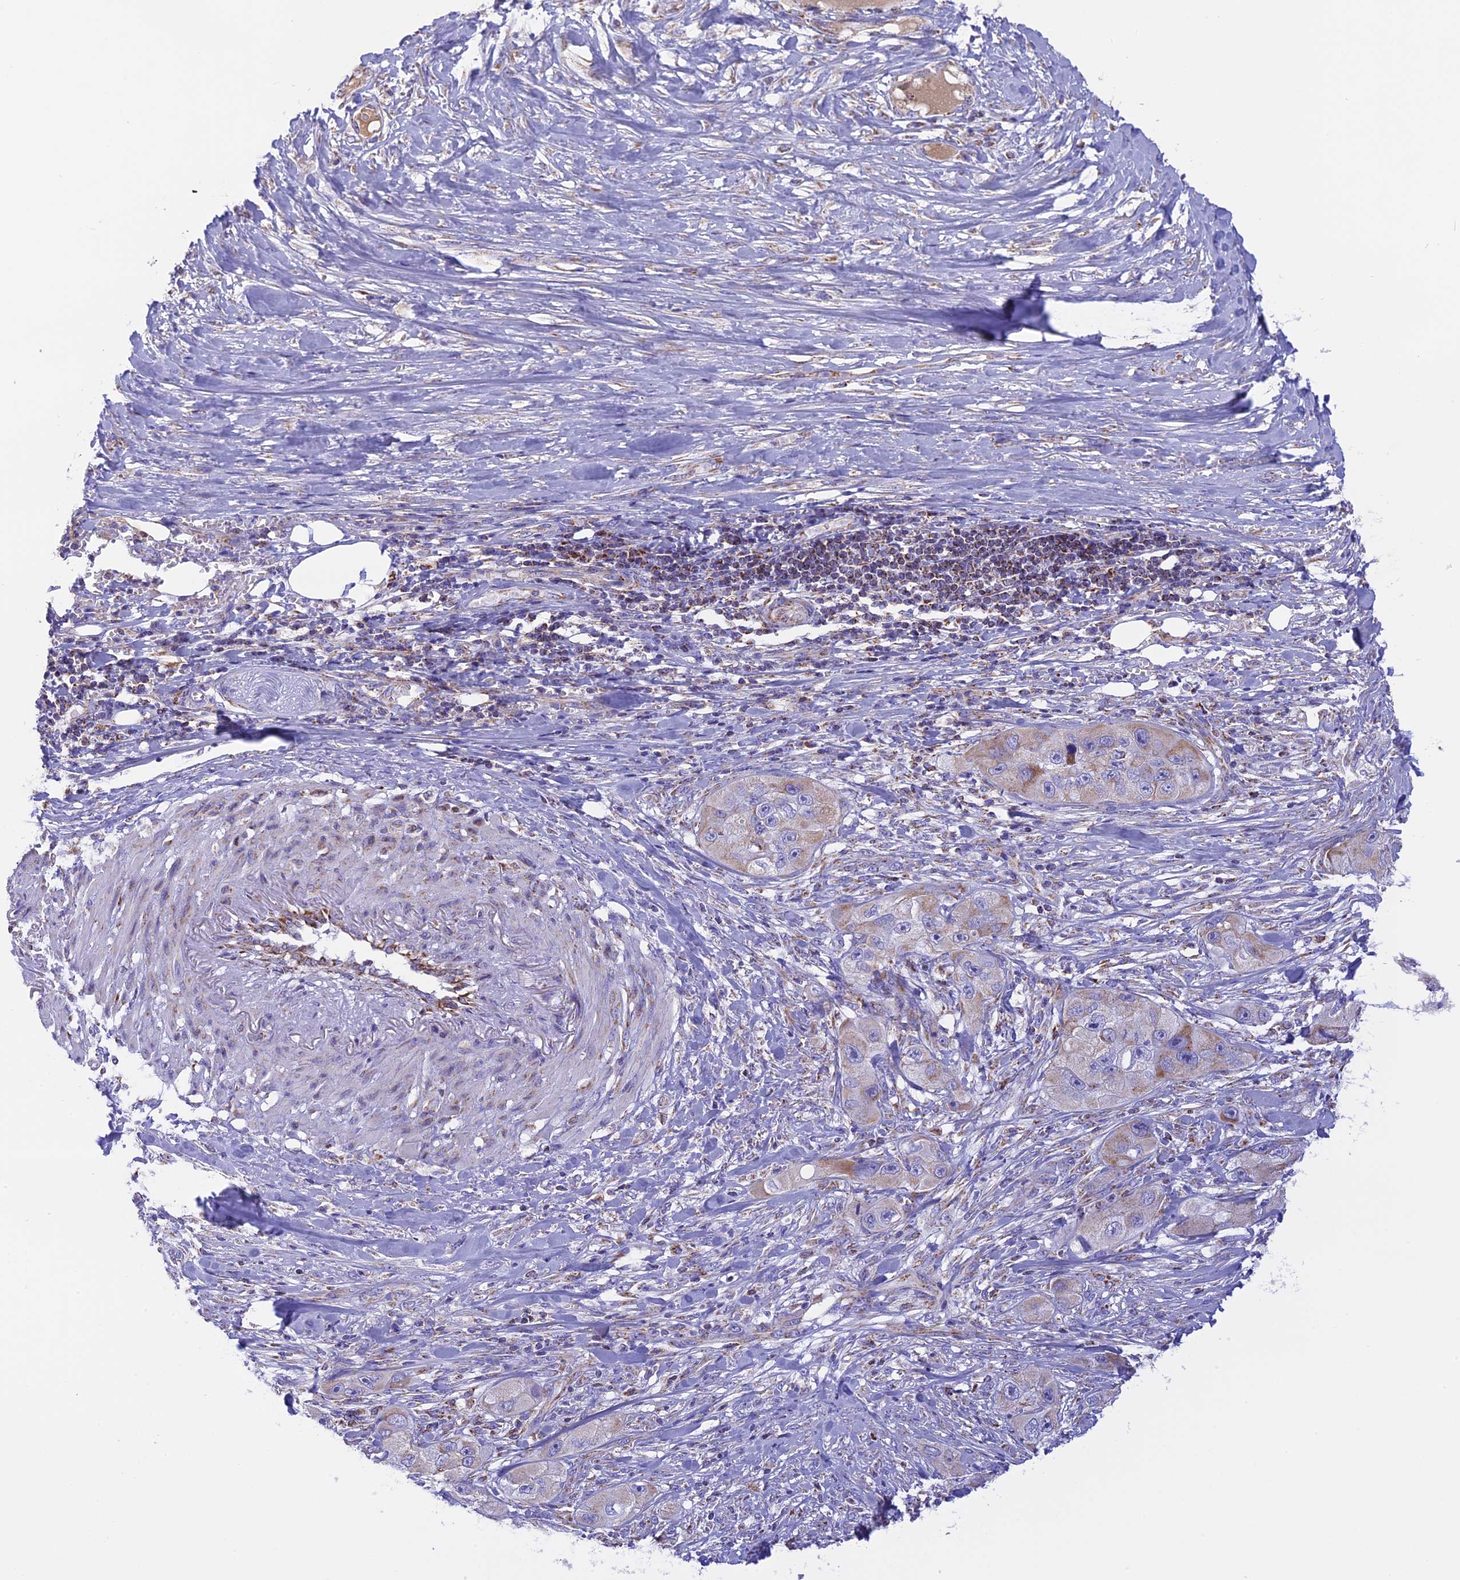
{"staining": {"intensity": "weak", "quantity": "<25%", "location": "cytoplasmic/membranous"}, "tissue": "skin cancer", "cell_type": "Tumor cells", "image_type": "cancer", "snomed": [{"axis": "morphology", "description": "Squamous cell carcinoma, NOS"}, {"axis": "topography", "description": "Skin"}, {"axis": "topography", "description": "Subcutis"}], "caption": "This is an IHC histopathology image of human squamous cell carcinoma (skin). There is no positivity in tumor cells.", "gene": "KCNG1", "patient": {"sex": "male", "age": 73}}